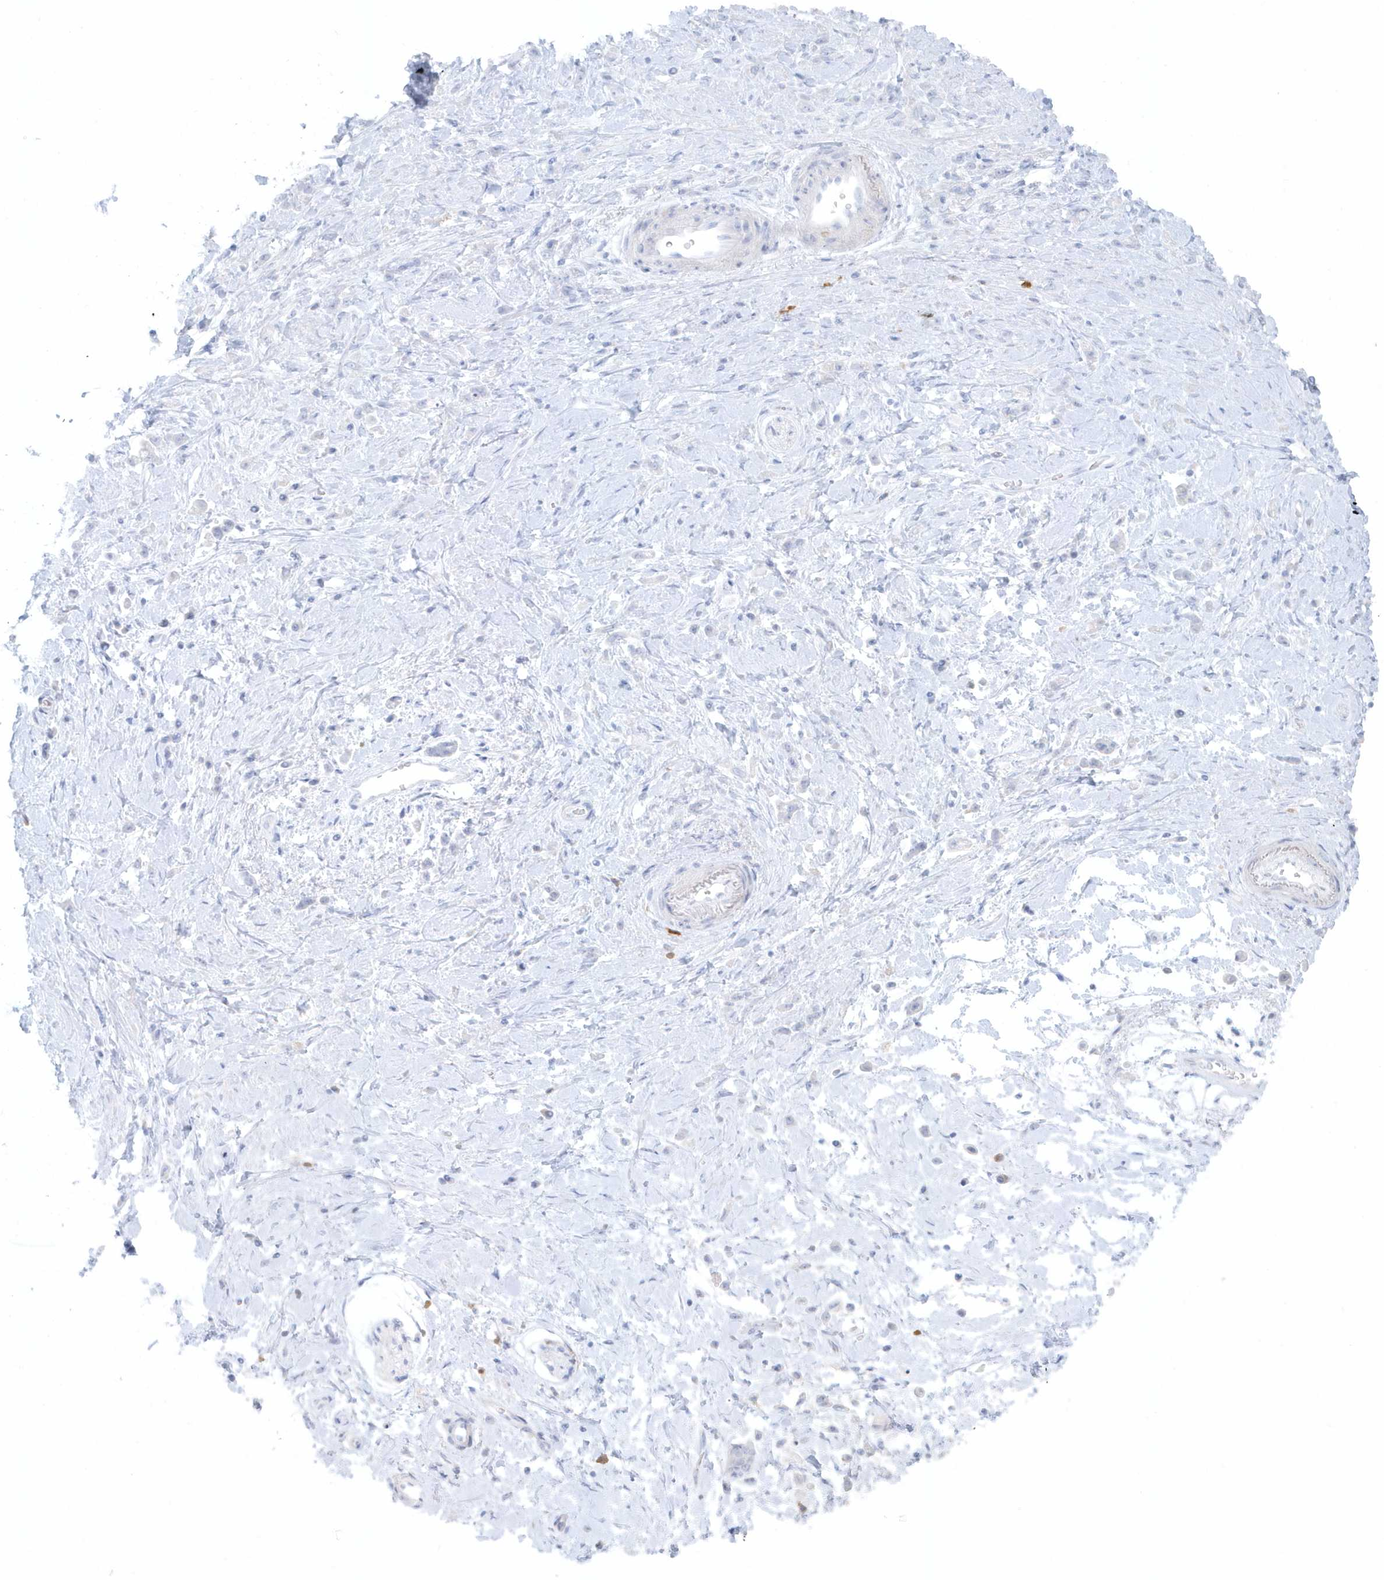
{"staining": {"intensity": "negative", "quantity": "none", "location": "none"}, "tissue": "stomach cancer", "cell_type": "Tumor cells", "image_type": "cancer", "snomed": [{"axis": "morphology", "description": "Adenocarcinoma, NOS"}, {"axis": "topography", "description": "Stomach"}], "caption": "Protein analysis of stomach cancer shows no significant positivity in tumor cells.", "gene": "FAM98A", "patient": {"sex": "female", "age": 60}}